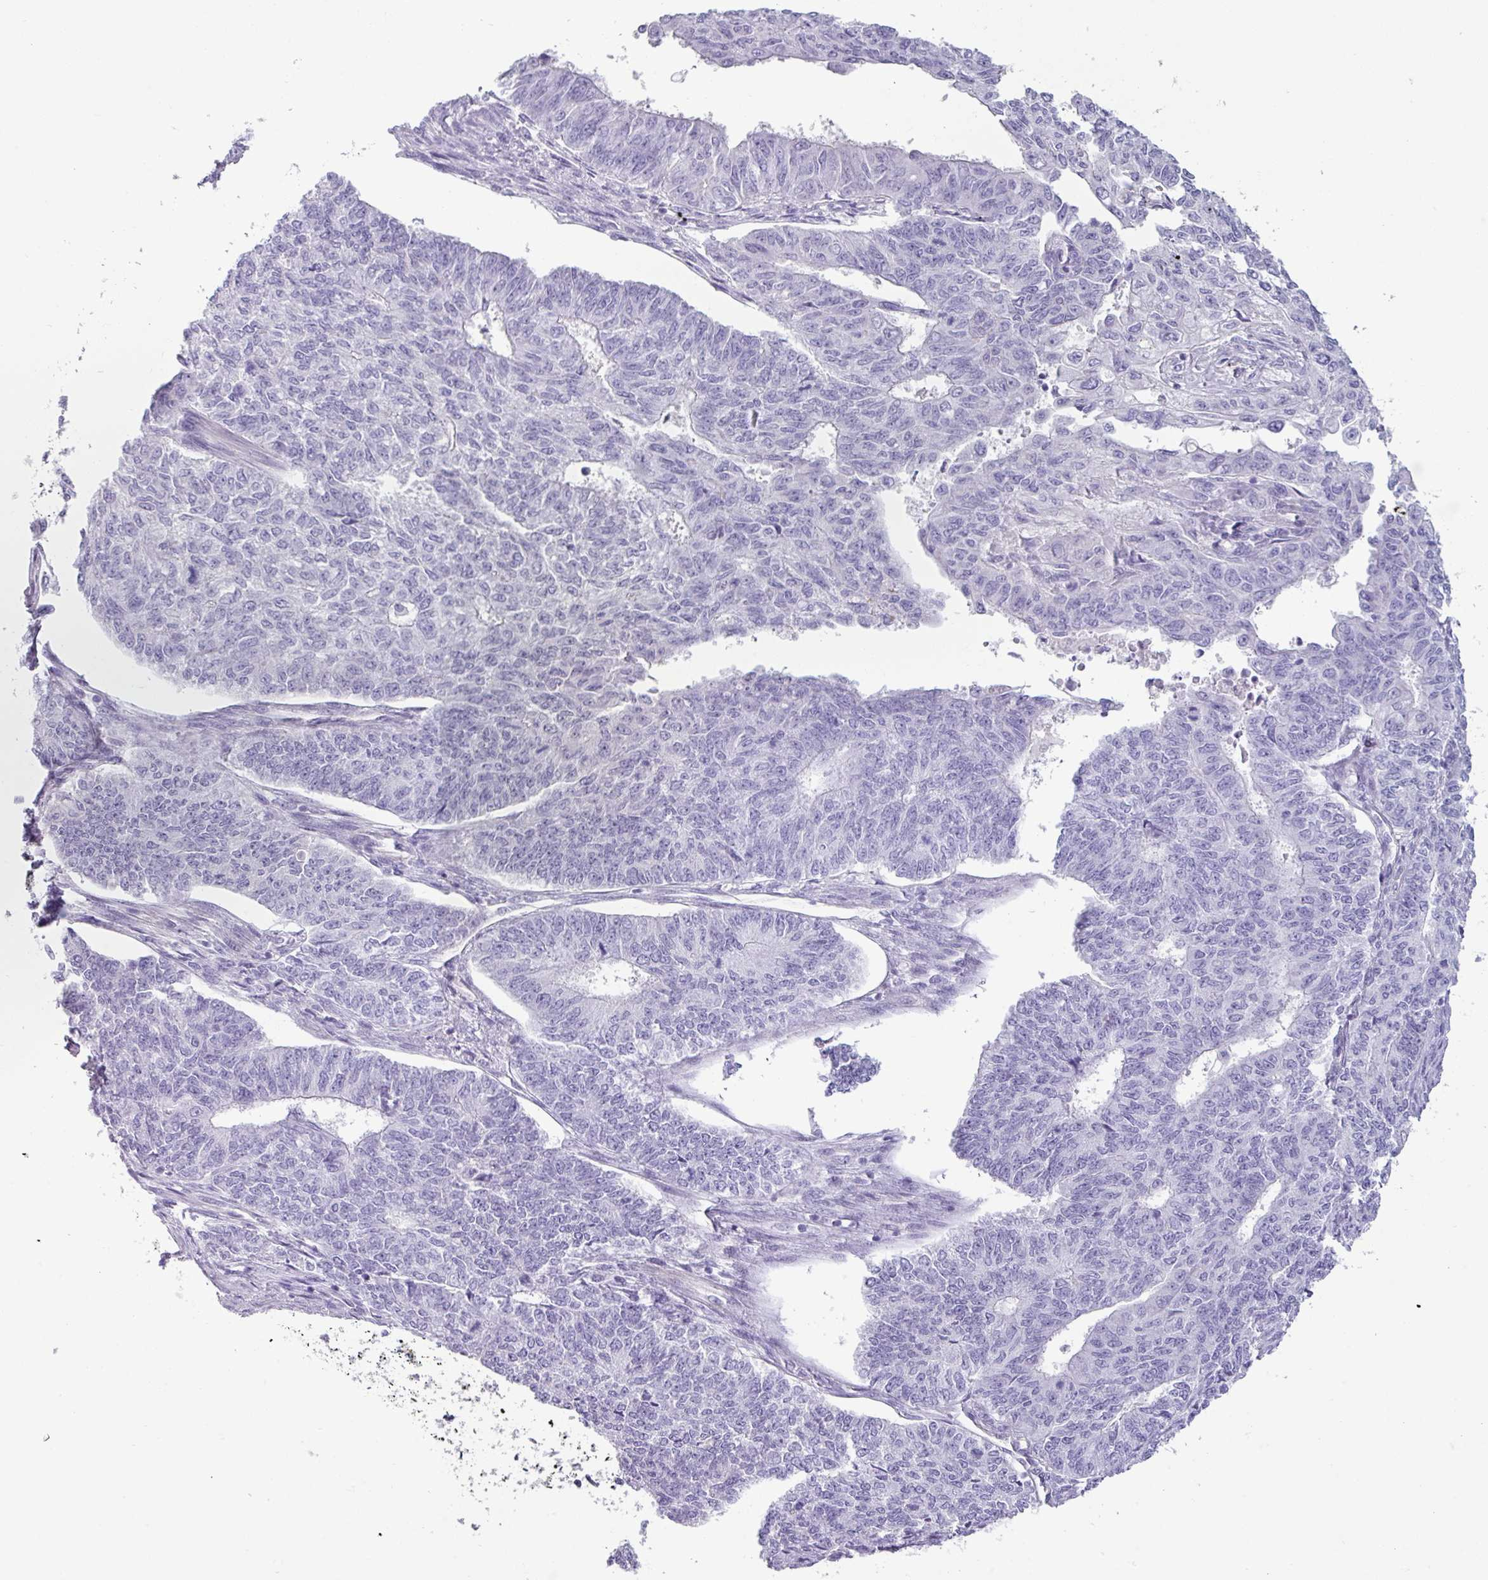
{"staining": {"intensity": "negative", "quantity": "none", "location": "none"}, "tissue": "endometrial cancer", "cell_type": "Tumor cells", "image_type": "cancer", "snomed": [{"axis": "morphology", "description": "Adenocarcinoma, NOS"}, {"axis": "topography", "description": "Endometrium"}], "caption": "Tumor cells show no significant protein positivity in endometrial cancer.", "gene": "VCX2", "patient": {"sex": "female", "age": 32}}